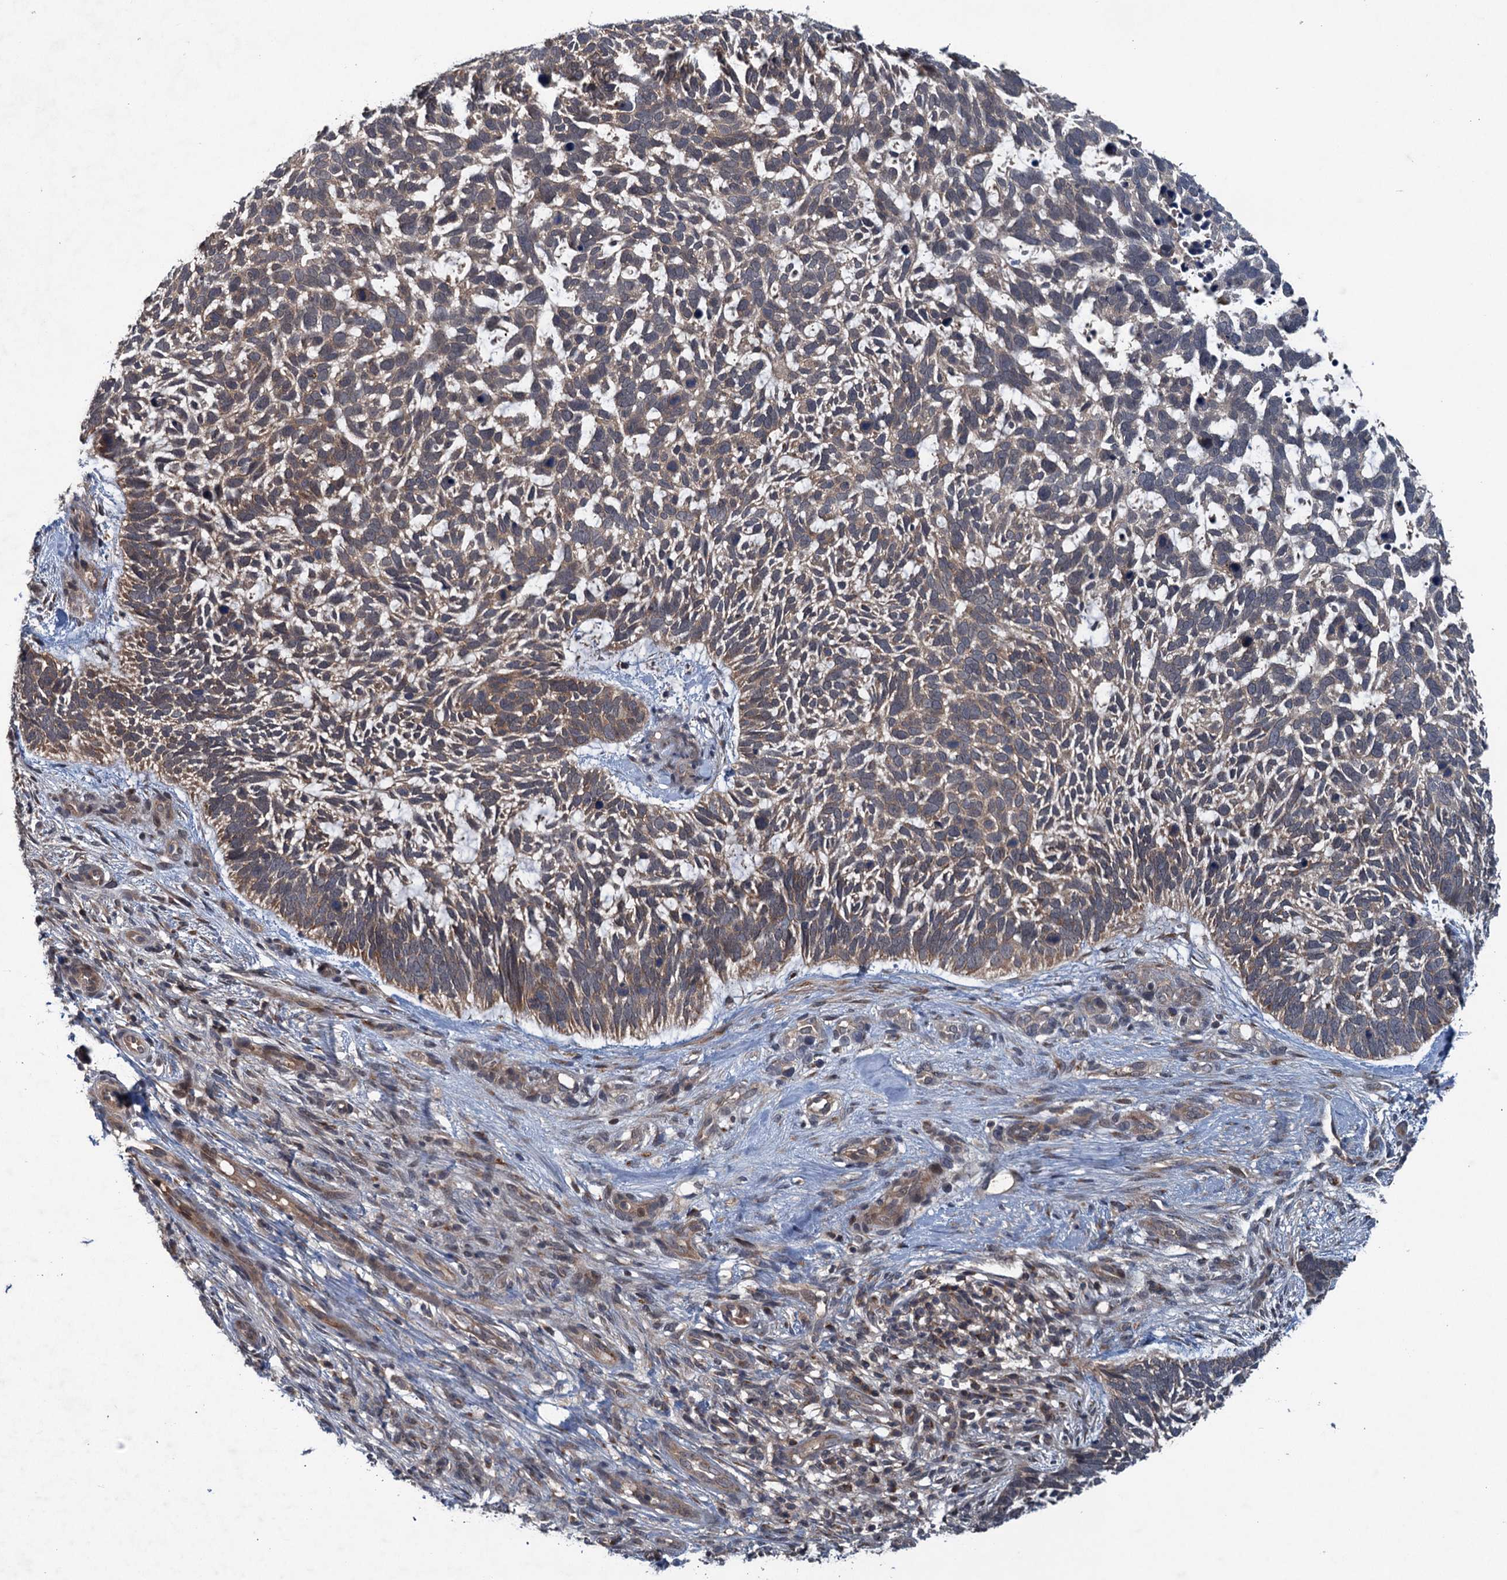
{"staining": {"intensity": "moderate", "quantity": ">75%", "location": "cytoplasmic/membranous"}, "tissue": "skin cancer", "cell_type": "Tumor cells", "image_type": "cancer", "snomed": [{"axis": "morphology", "description": "Basal cell carcinoma"}, {"axis": "topography", "description": "Skin"}], "caption": "Immunohistochemical staining of human skin cancer (basal cell carcinoma) displays medium levels of moderate cytoplasmic/membranous protein staining in approximately >75% of tumor cells. (Brightfield microscopy of DAB IHC at high magnification).", "gene": "RNF165", "patient": {"sex": "male", "age": 88}}